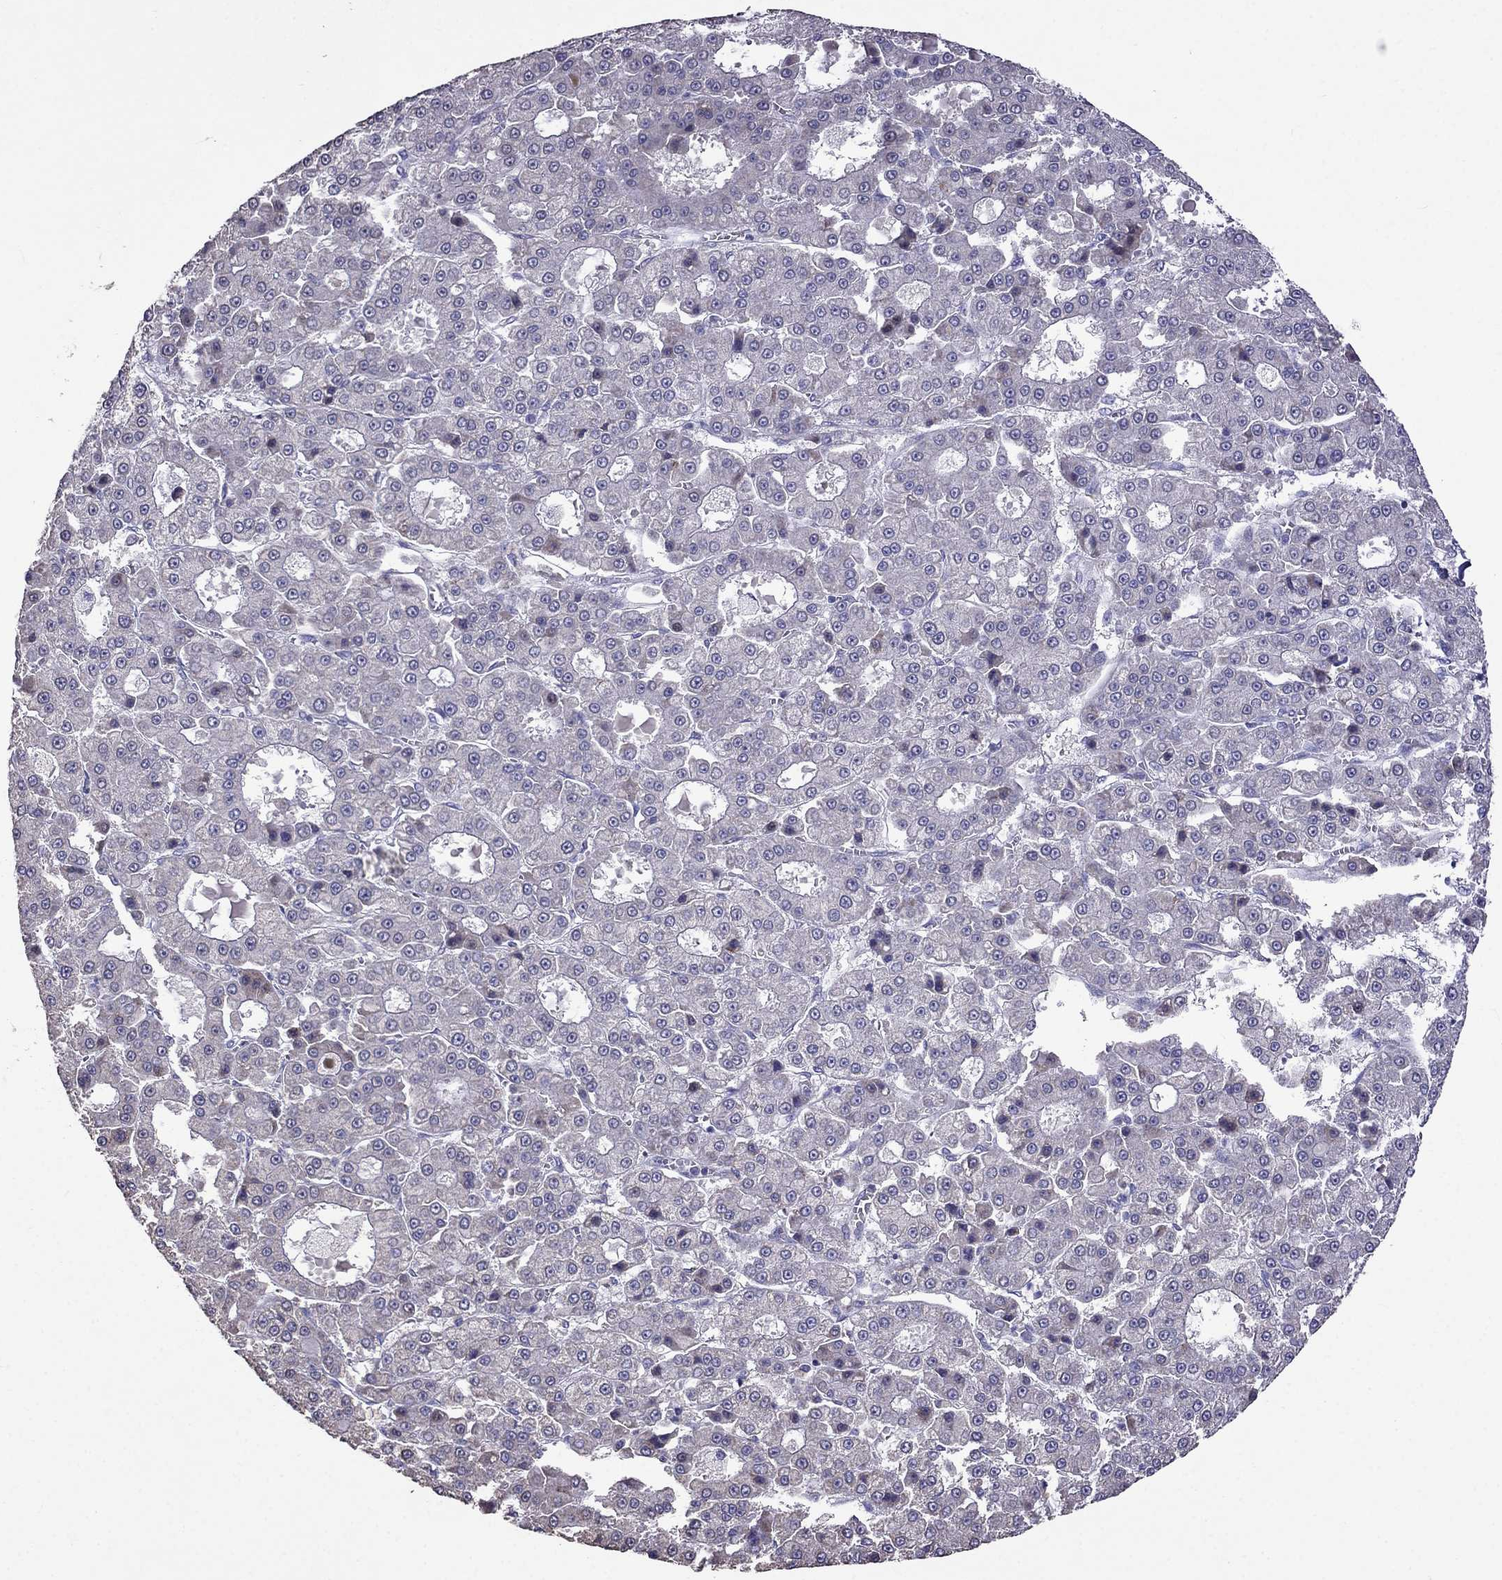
{"staining": {"intensity": "negative", "quantity": "none", "location": "none"}, "tissue": "liver cancer", "cell_type": "Tumor cells", "image_type": "cancer", "snomed": [{"axis": "morphology", "description": "Carcinoma, Hepatocellular, NOS"}, {"axis": "topography", "description": "Liver"}], "caption": "Immunohistochemistry micrograph of neoplastic tissue: liver cancer stained with DAB reveals no significant protein staining in tumor cells.", "gene": "AK5", "patient": {"sex": "male", "age": 70}}